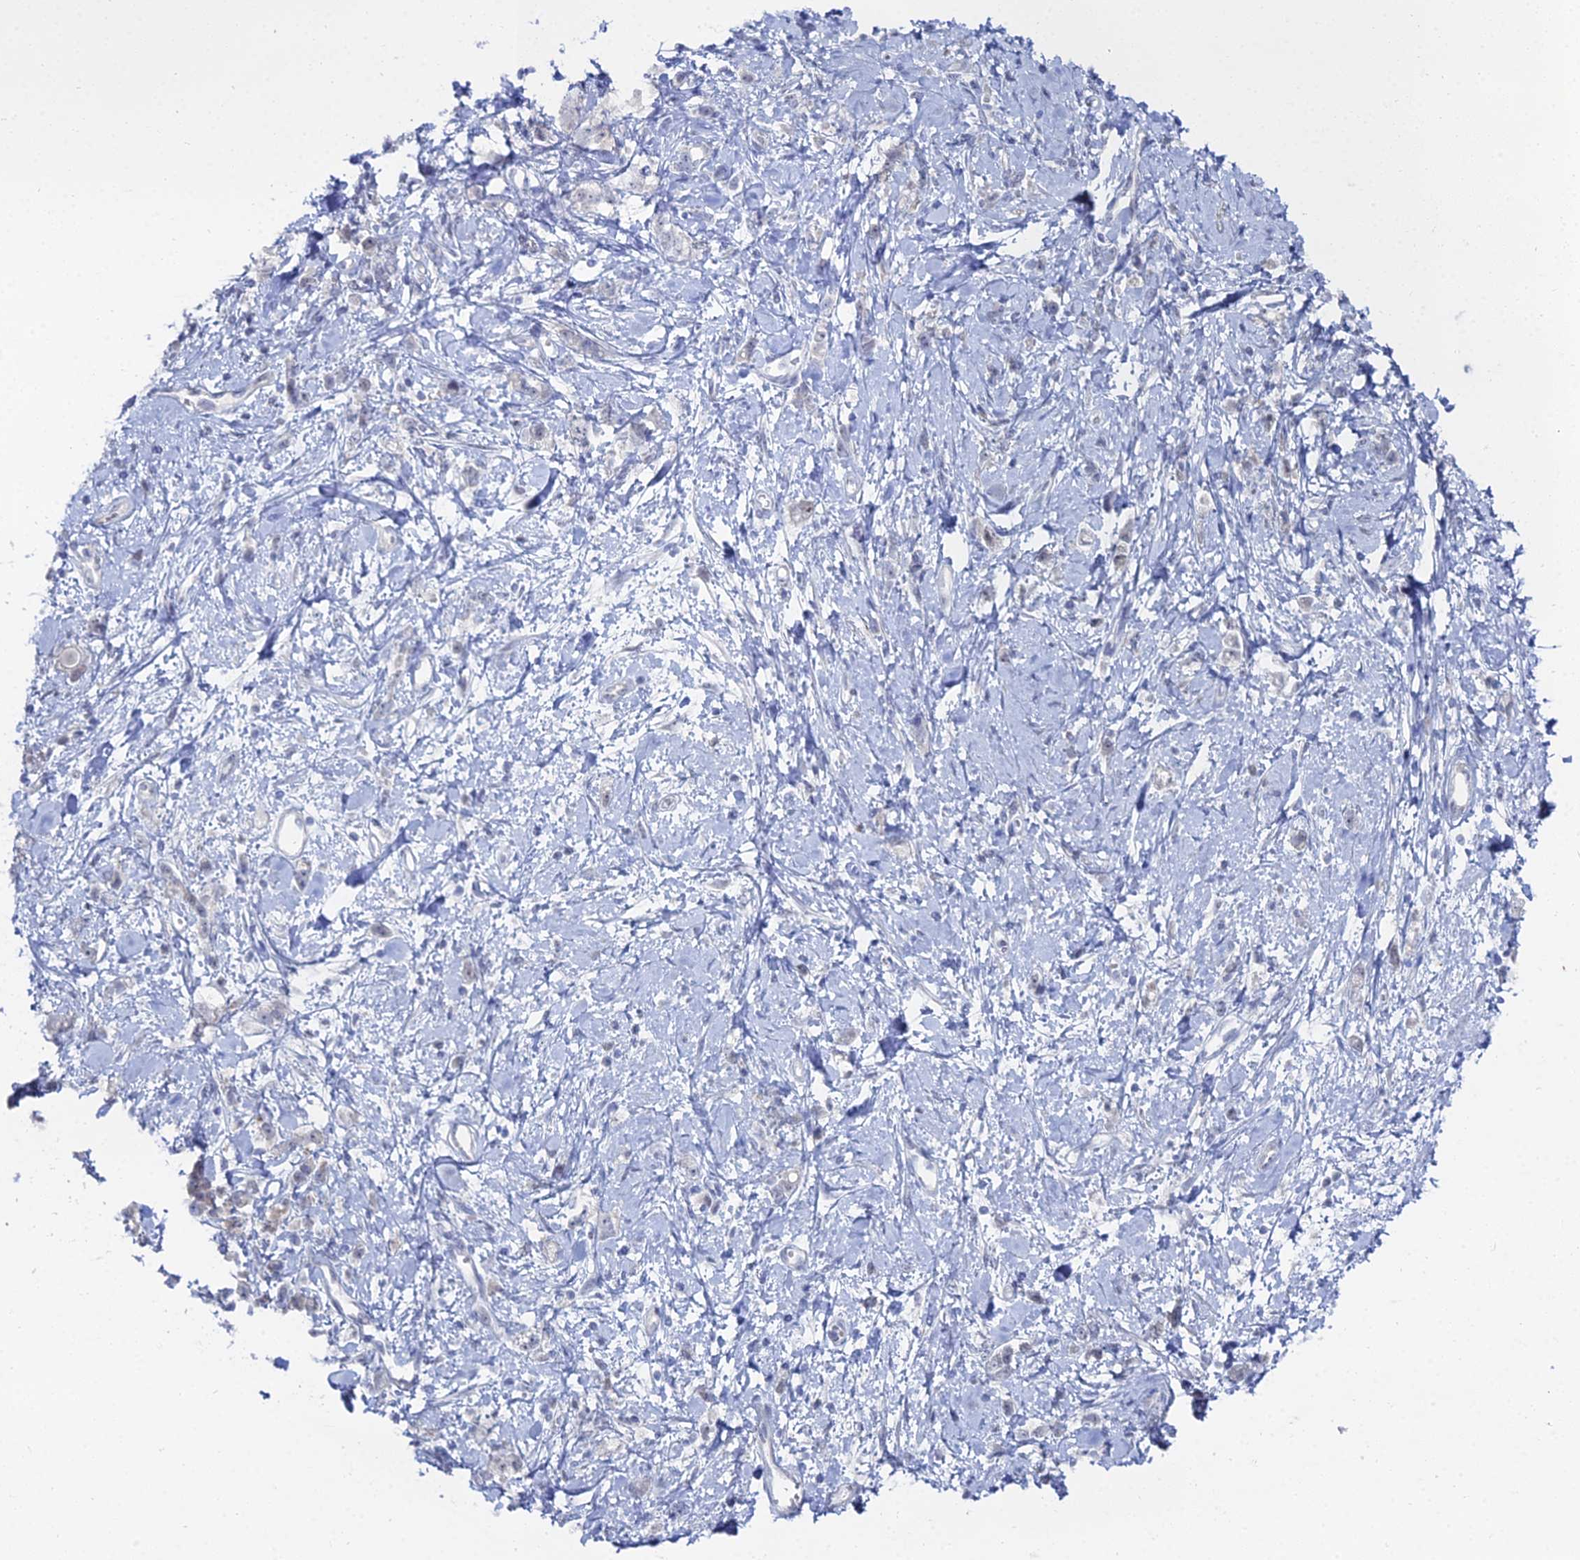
{"staining": {"intensity": "negative", "quantity": "none", "location": "none"}, "tissue": "stomach cancer", "cell_type": "Tumor cells", "image_type": "cancer", "snomed": [{"axis": "morphology", "description": "Adenocarcinoma, NOS"}, {"axis": "topography", "description": "Stomach"}], "caption": "This micrograph is of adenocarcinoma (stomach) stained with immunohistochemistry to label a protein in brown with the nuclei are counter-stained blue. There is no staining in tumor cells.", "gene": "THAP4", "patient": {"sex": "female", "age": 76}}